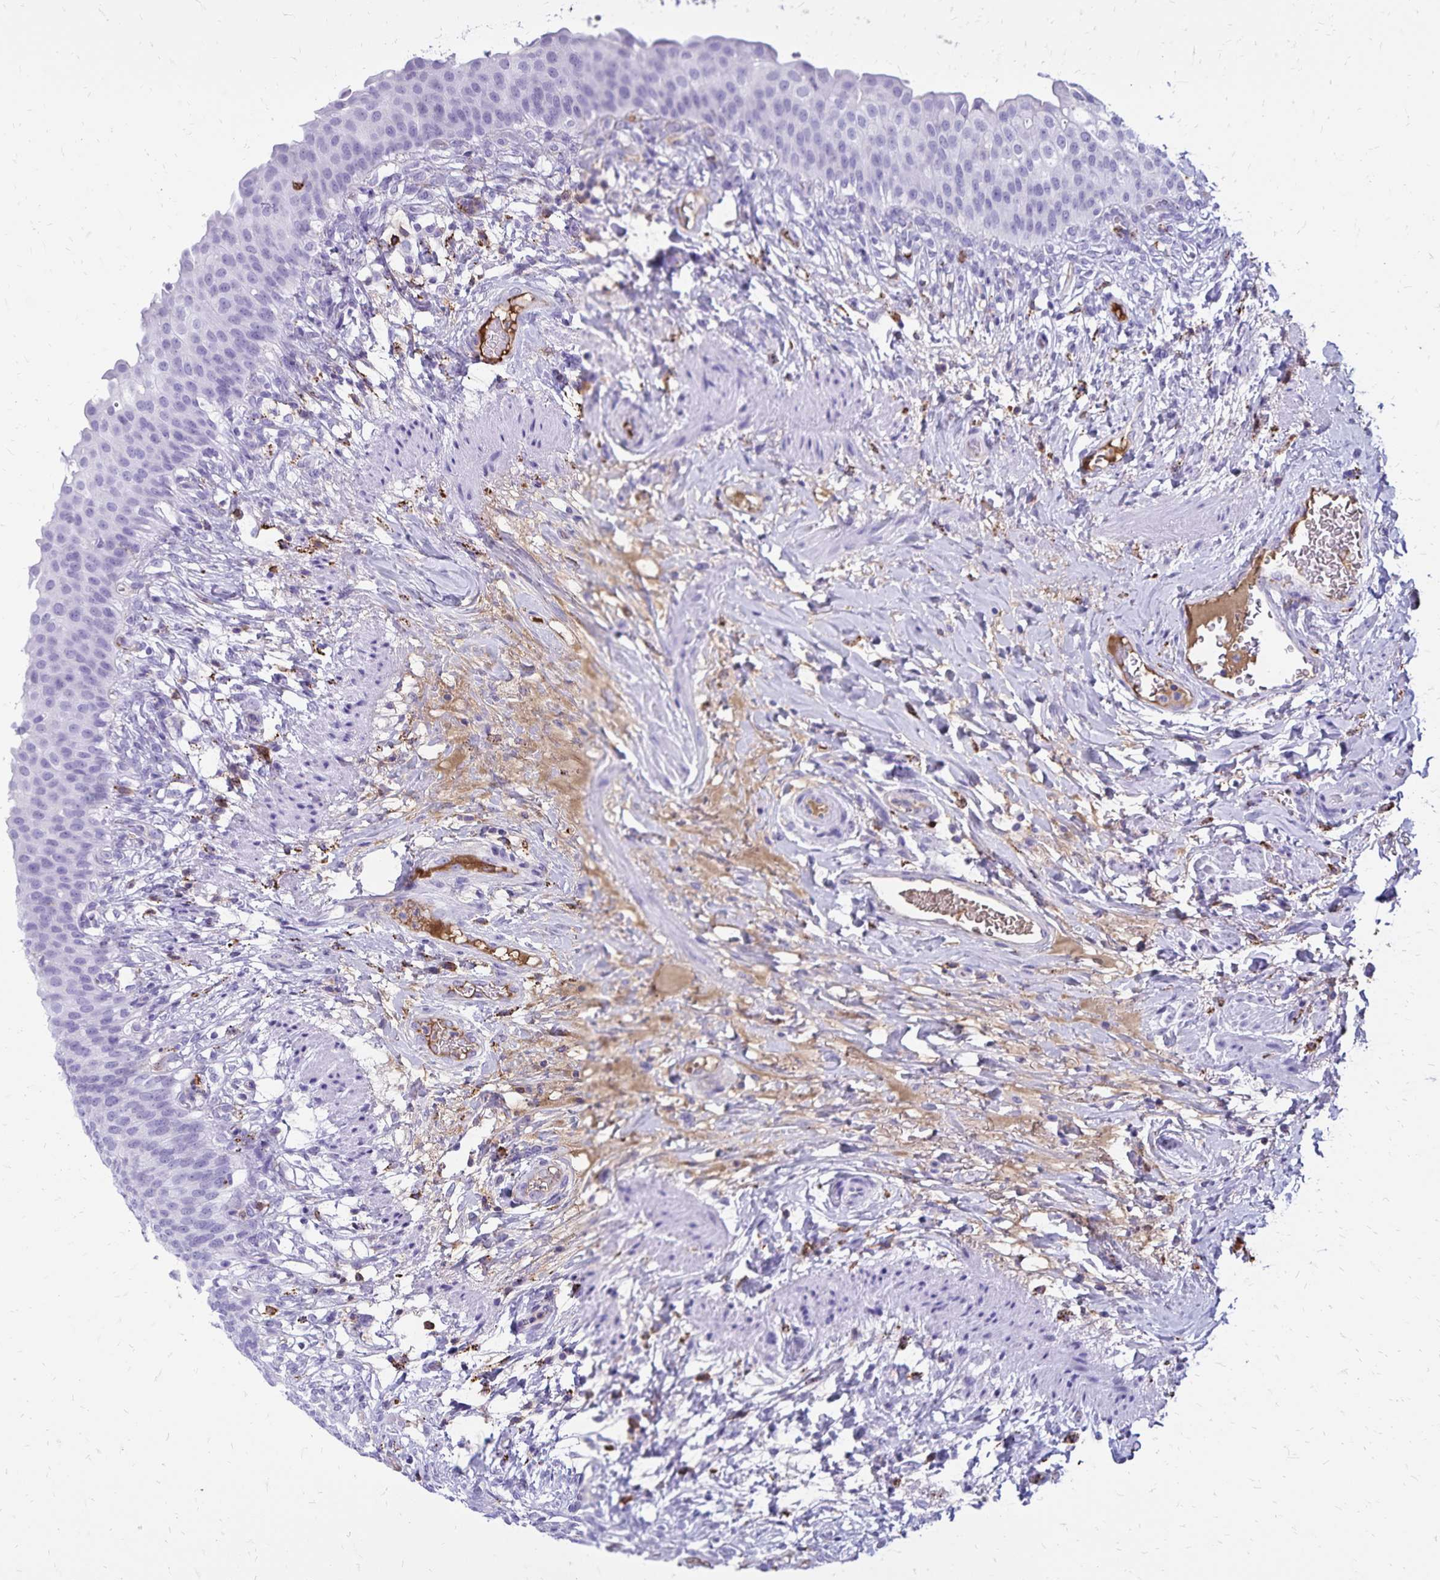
{"staining": {"intensity": "negative", "quantity": "none", "location": "none"}, "tissue": "urinary bladder", "cell_type": "Urothelial cells", "image_type": "normal", "snomed": [{"axis": "morphology", "description": "Normal tissue, NOS"}, {"axis": "topography", "description": "Urinary bladder"}, {"axis": "topography", "description": "Peripheral nerve tissue"}], "caption": "A histopathology image of urinary bladder stained for a protein shows no brown staining in urothelial cells.", "gene": "CD27", "patient": {"sex": "female", "age": 60}}